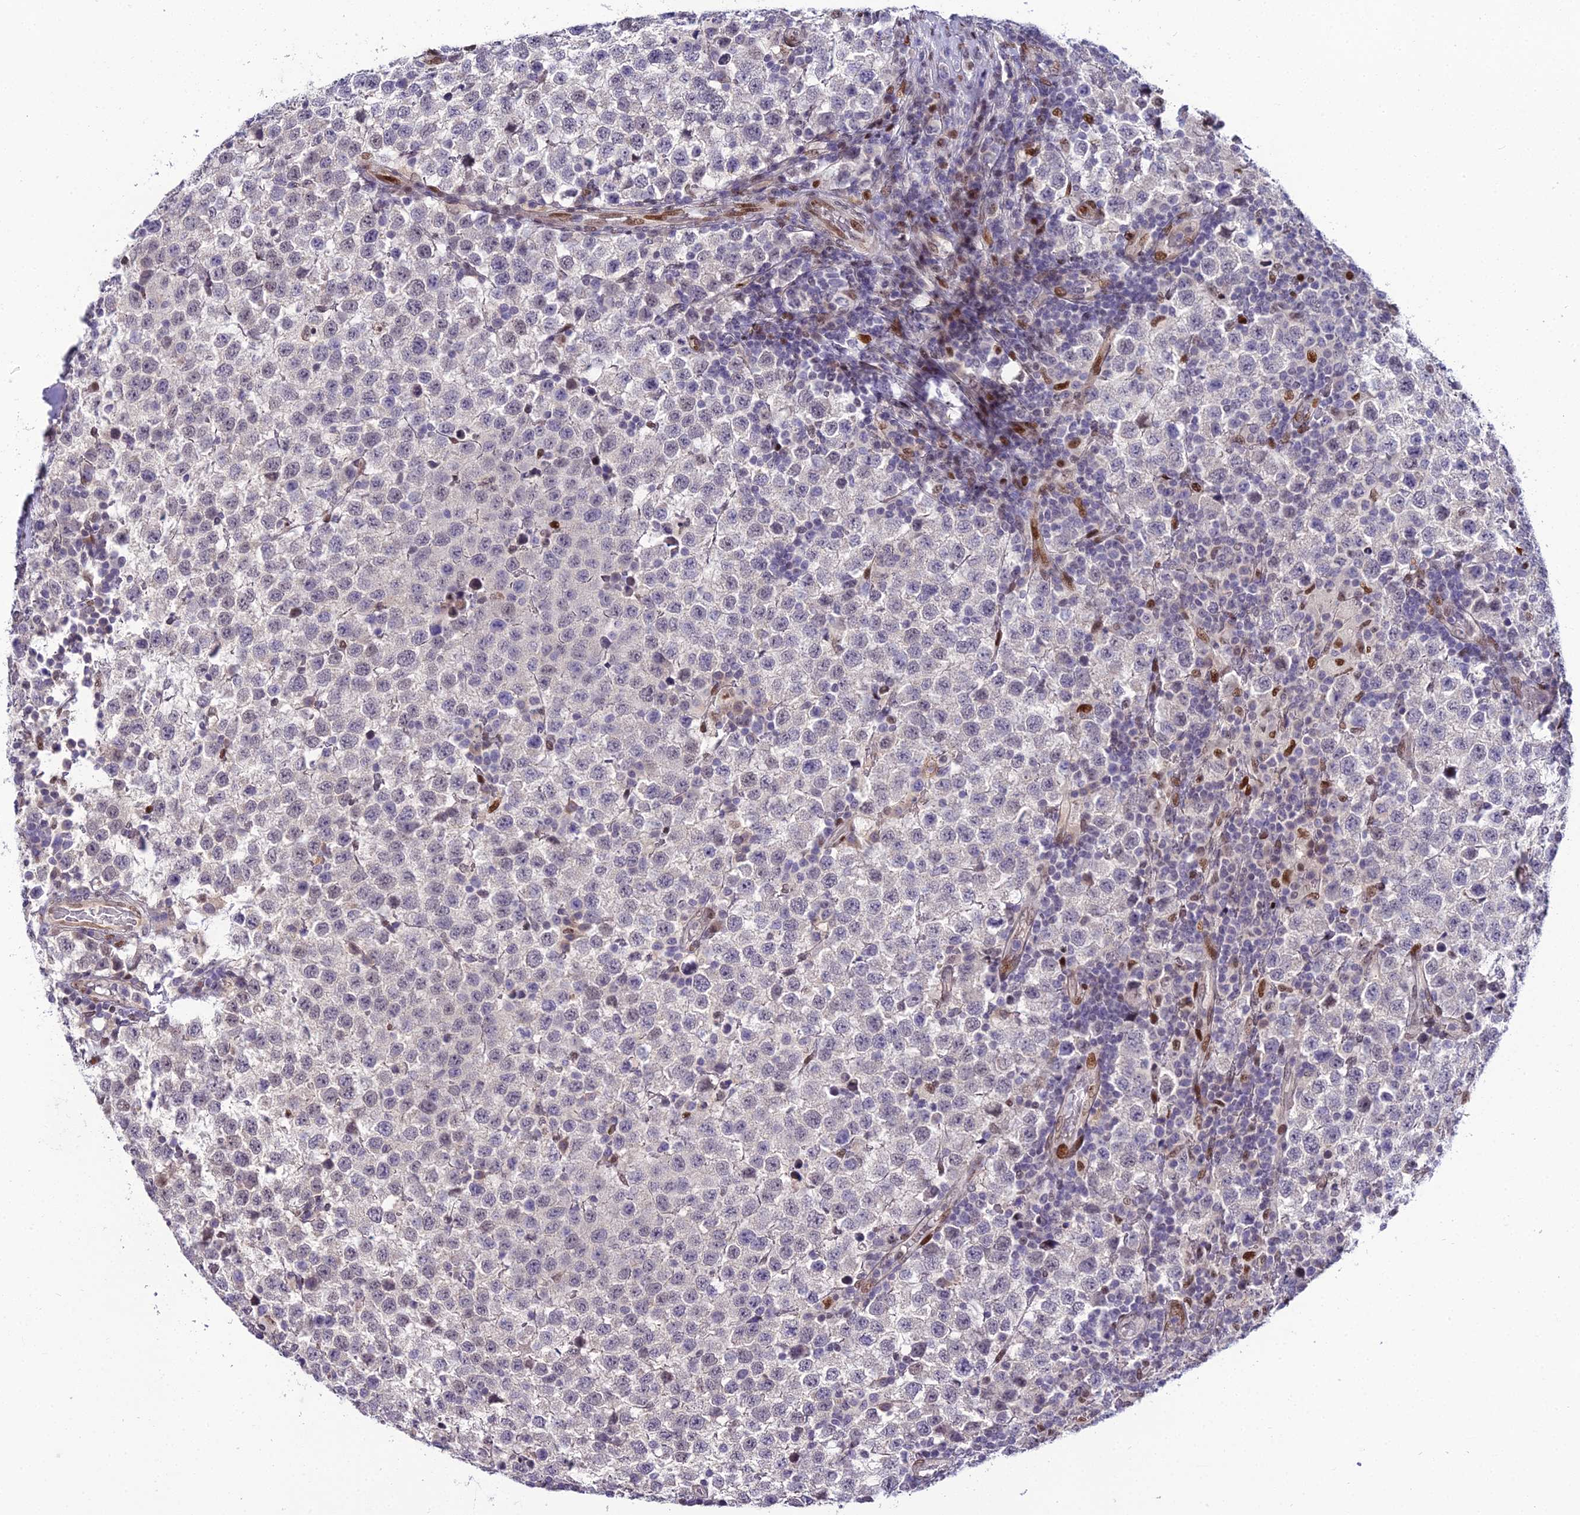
{"staining": {"intensity": "negative", "quantity": "none", "location": "none"}, "tissue": "testis cancer", "cell_type": "Tumor cells", "image_type": "cancer", "snomed": [{"axis": "morphology", "description": "Seminoma, NOS"}, {"axis": "topography", "description": "Testis"}], "caption": "Photomicrograph shows no protein expression in tumor cells of testis cancer tissue.", "gene": "ZNF707", "patient": {"sex": "male", "age": 34}}